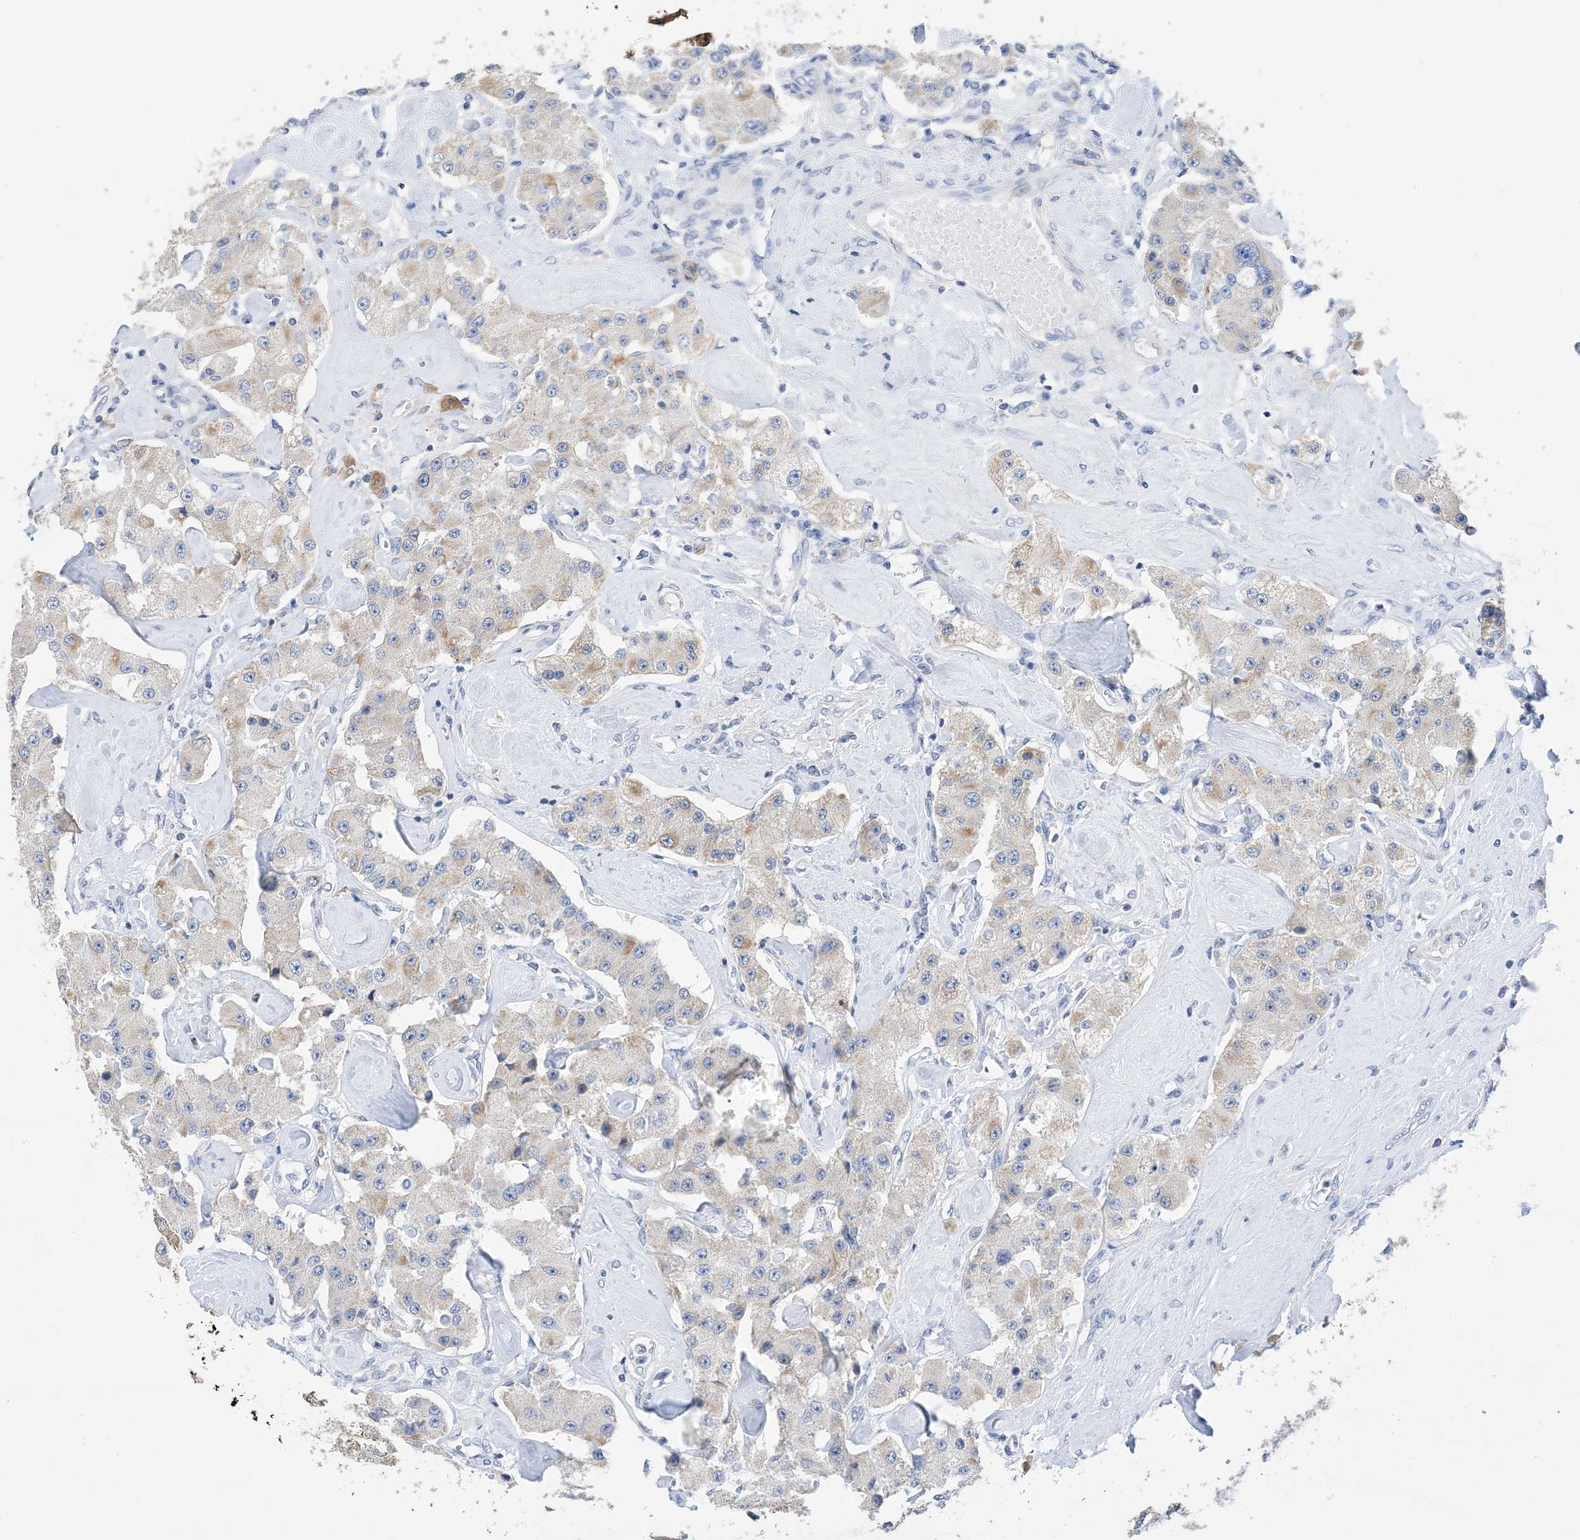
{"staining": {"intensity": "weak", "quantity": "25%-75%", "location": "cytoplasmic/membranous"}, "tissue": "carcinoid", "cell_type": "Tumor cells", "image_type": "cancer", "snomed": [{"axis": "morphology", "description": "Carcinoid, malignant, NOS"}, {"axis": "topography", "description": "Pancreas"}], "caption": "High-magnification brightfield microscopy of carcinoid (malignant) stained with DAB (brown) and counterstained with hematoxylin (blue). tumor cells exhibit weak cytoplasmic/membranous expression is identified in approximately25%-75% of cells.", "gene": "PLK4", "patient": {"sex": "male", "age": 41}}